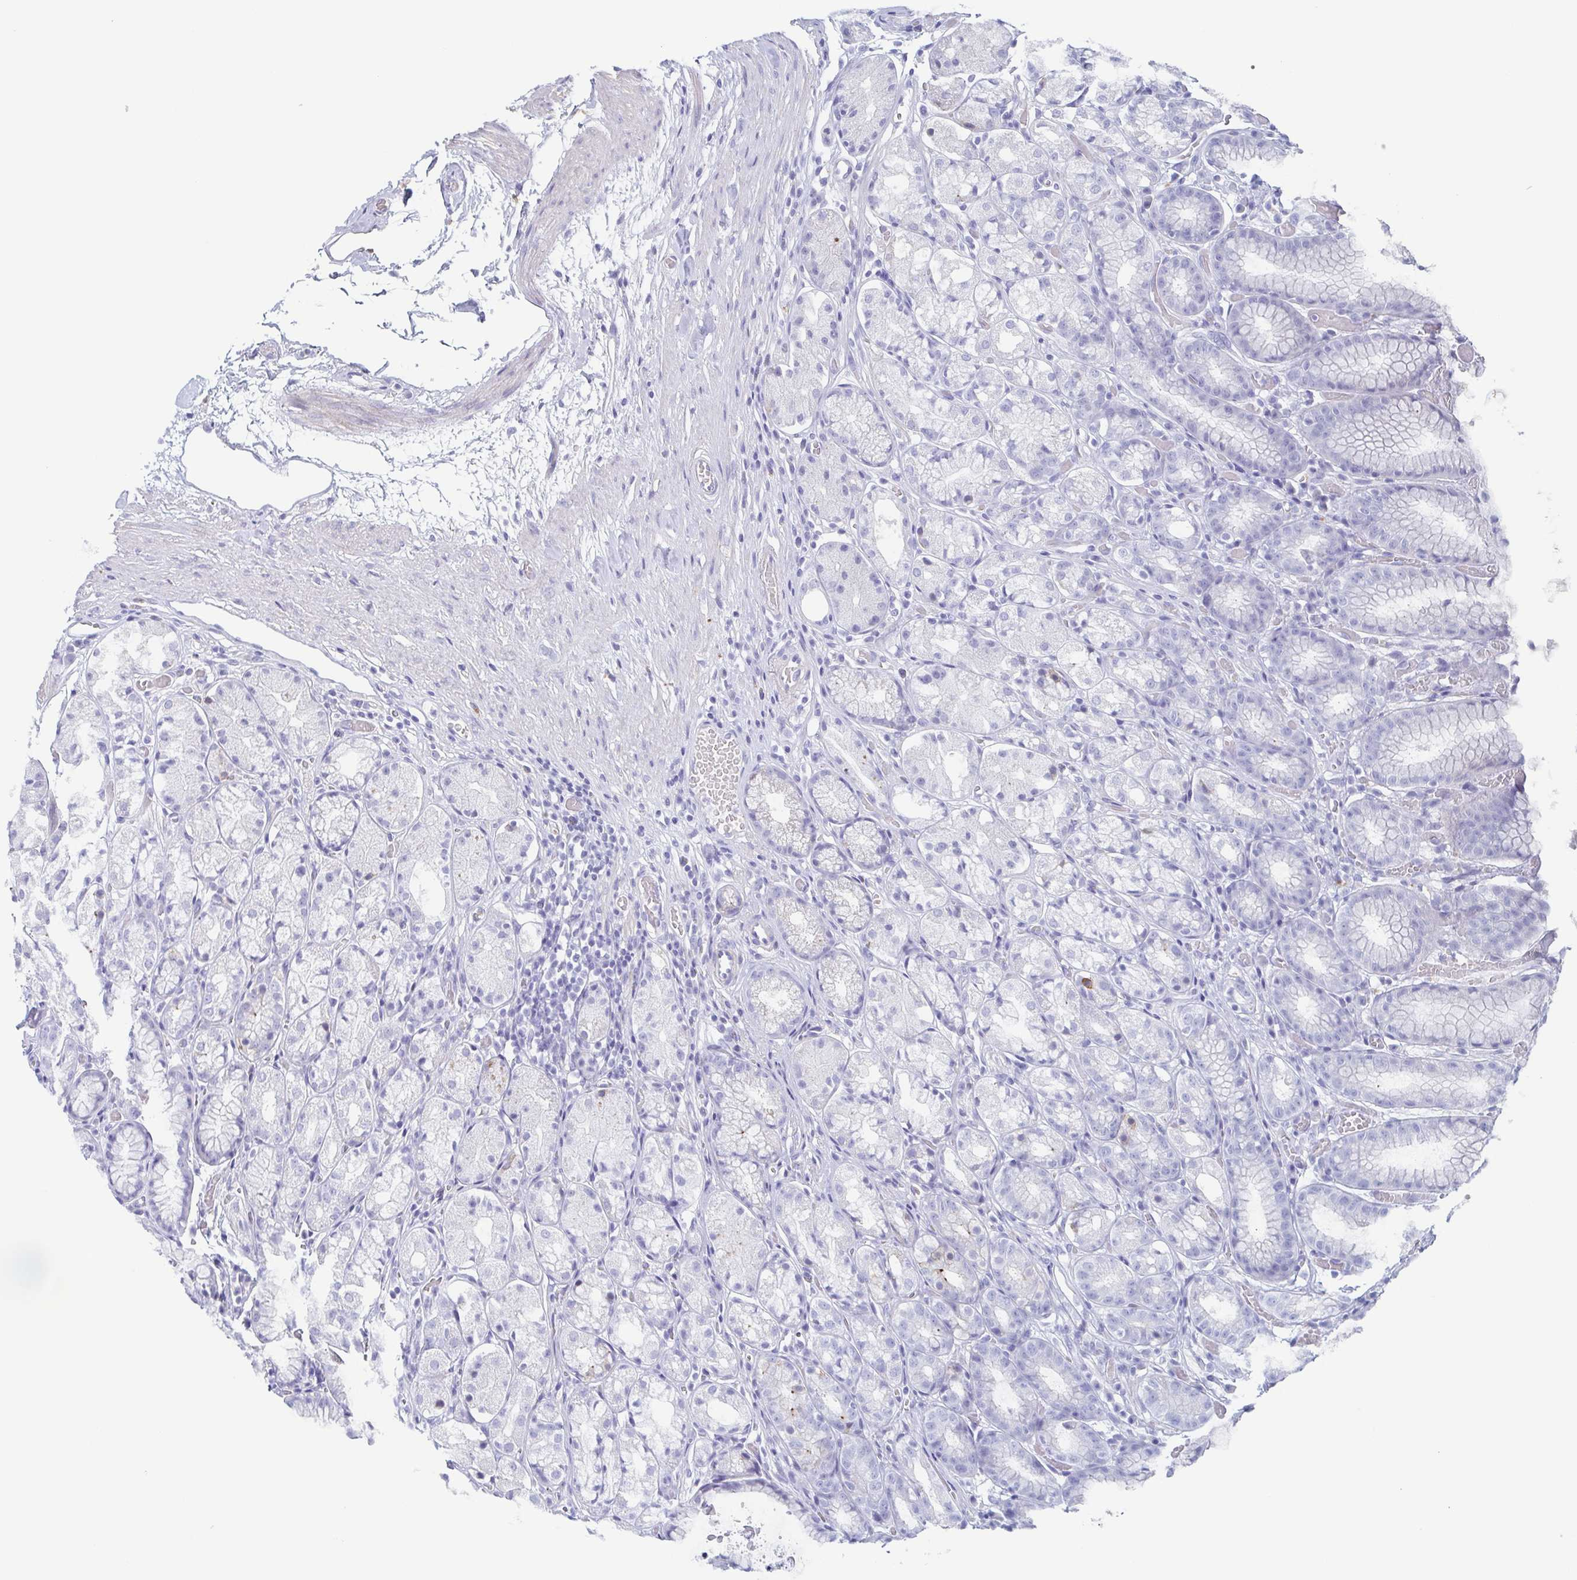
{"staining": {"intensity": "weak", "quantity": "<25%", "location": "cytoplasmic/membranous"}, "tissue": "stomach", "cell_type": "Glandular cells", "image_type": "normal", "snomed": [{"axis": "morphology", "description": "Normal tissue, NOS"}, {"axis": "topography", "description": "Stomach"}], "caption": "Immunohistochemical staining of normal stomach reveals no significant staining in glandular cells. (DAB immunohistochemistry (IHC) visualized using brightfield microscopy, high magnification).", "gene": "TAGLN3", "patient": {"sex": "male", "age": 70}}